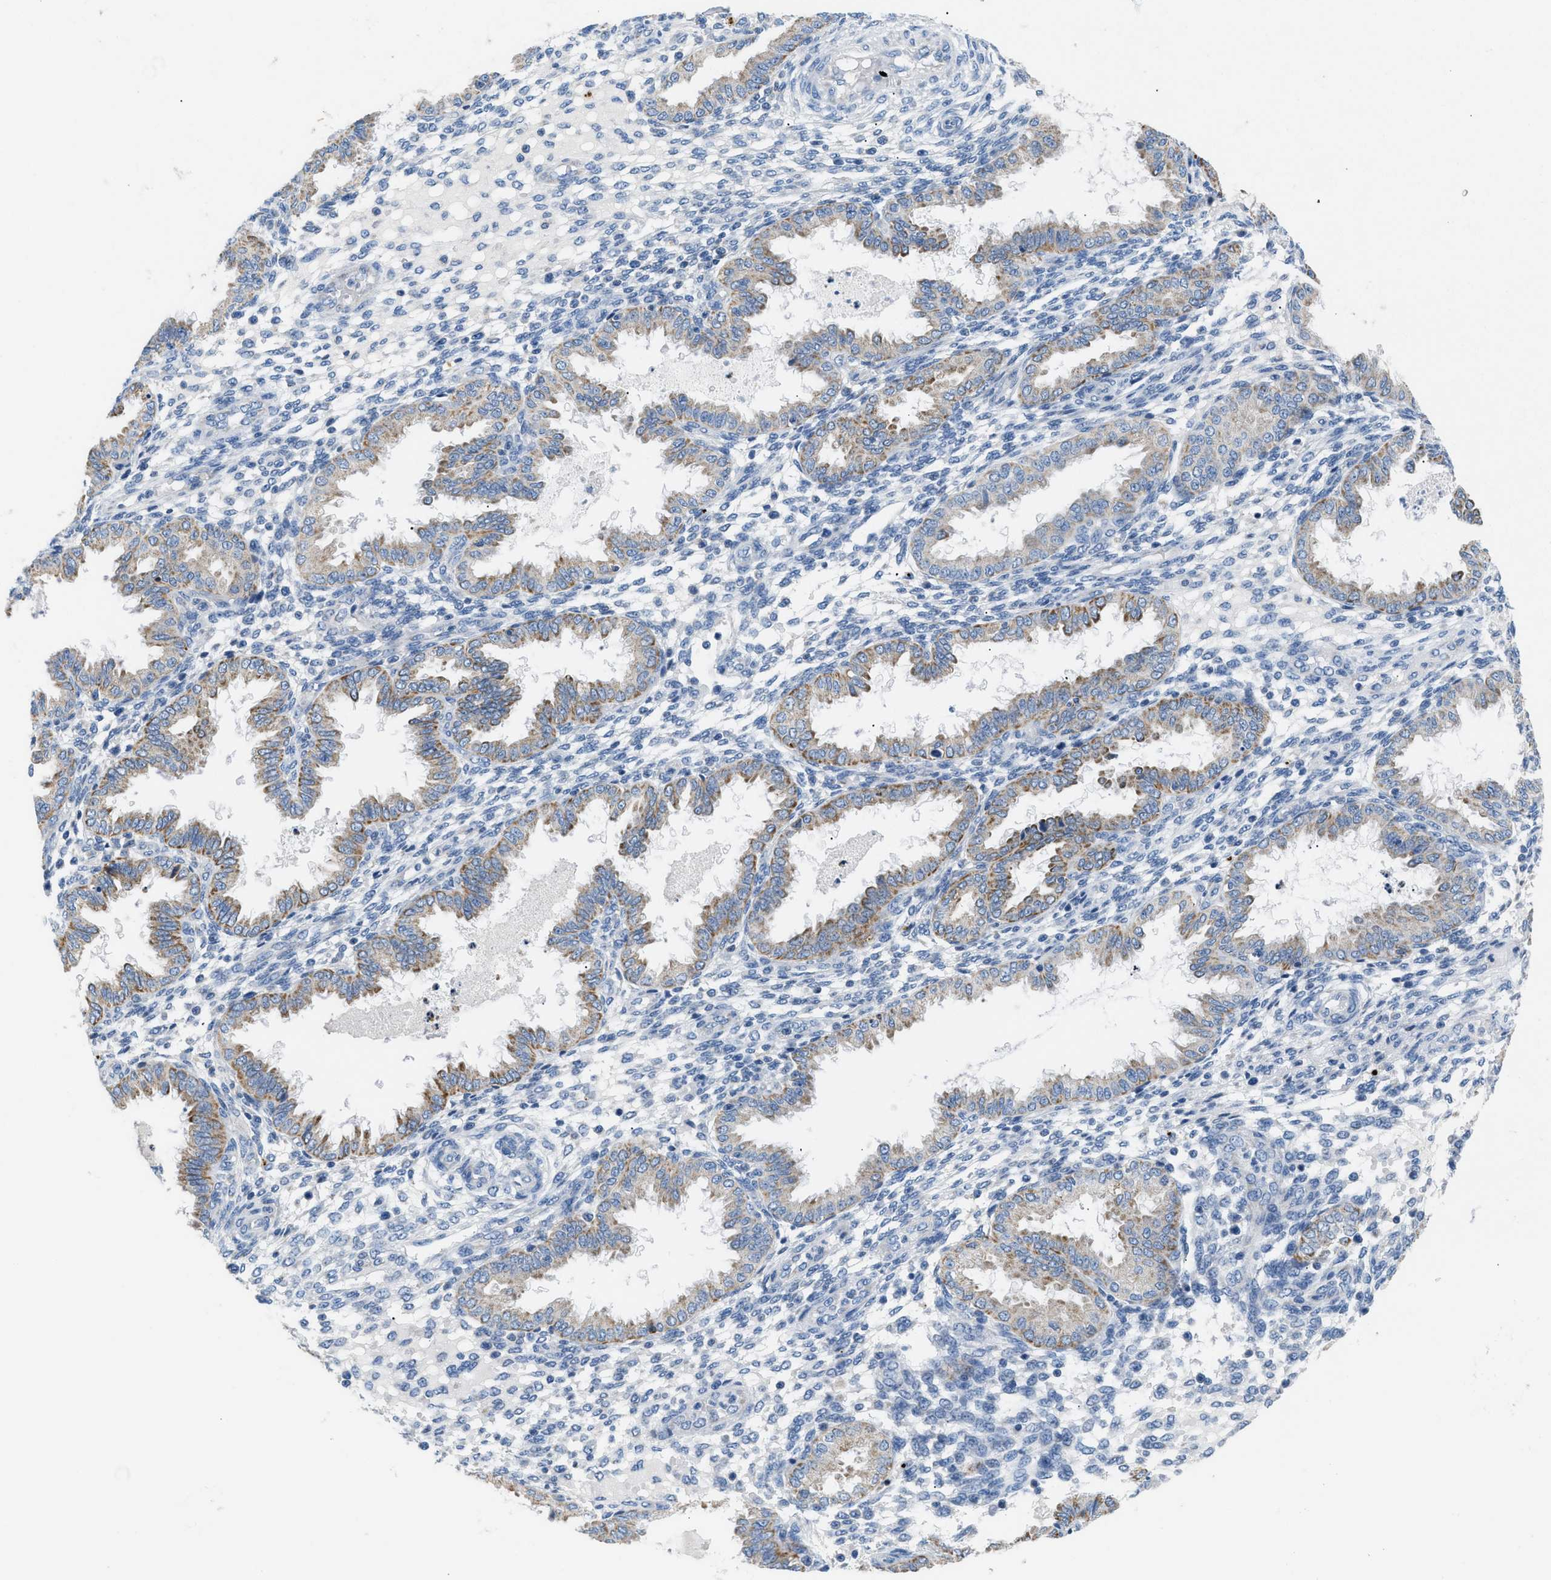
{"staining": {"intensity": "negative", "quantity": "none", "location": "none"}, "tissue": "endometrium", "cell_type": "Cells in endometrial stroma", "image_type": "normal", "snomed": [{"axis": "morphology", "description": "Normal tissue, NOS"}, {"axis": "topography", "description": "Endometrium"}], "caption": "A photomicrograph of human endometrium is negative for staining in cells in endometrial stroma. (Brightfield microscopy of DAB (3,3'-diaminobenzidine) immunohistochemistry (IHC) at high magnification).", "gene": "ILDR1", "patient": {"sex": "female", "age": 33}}